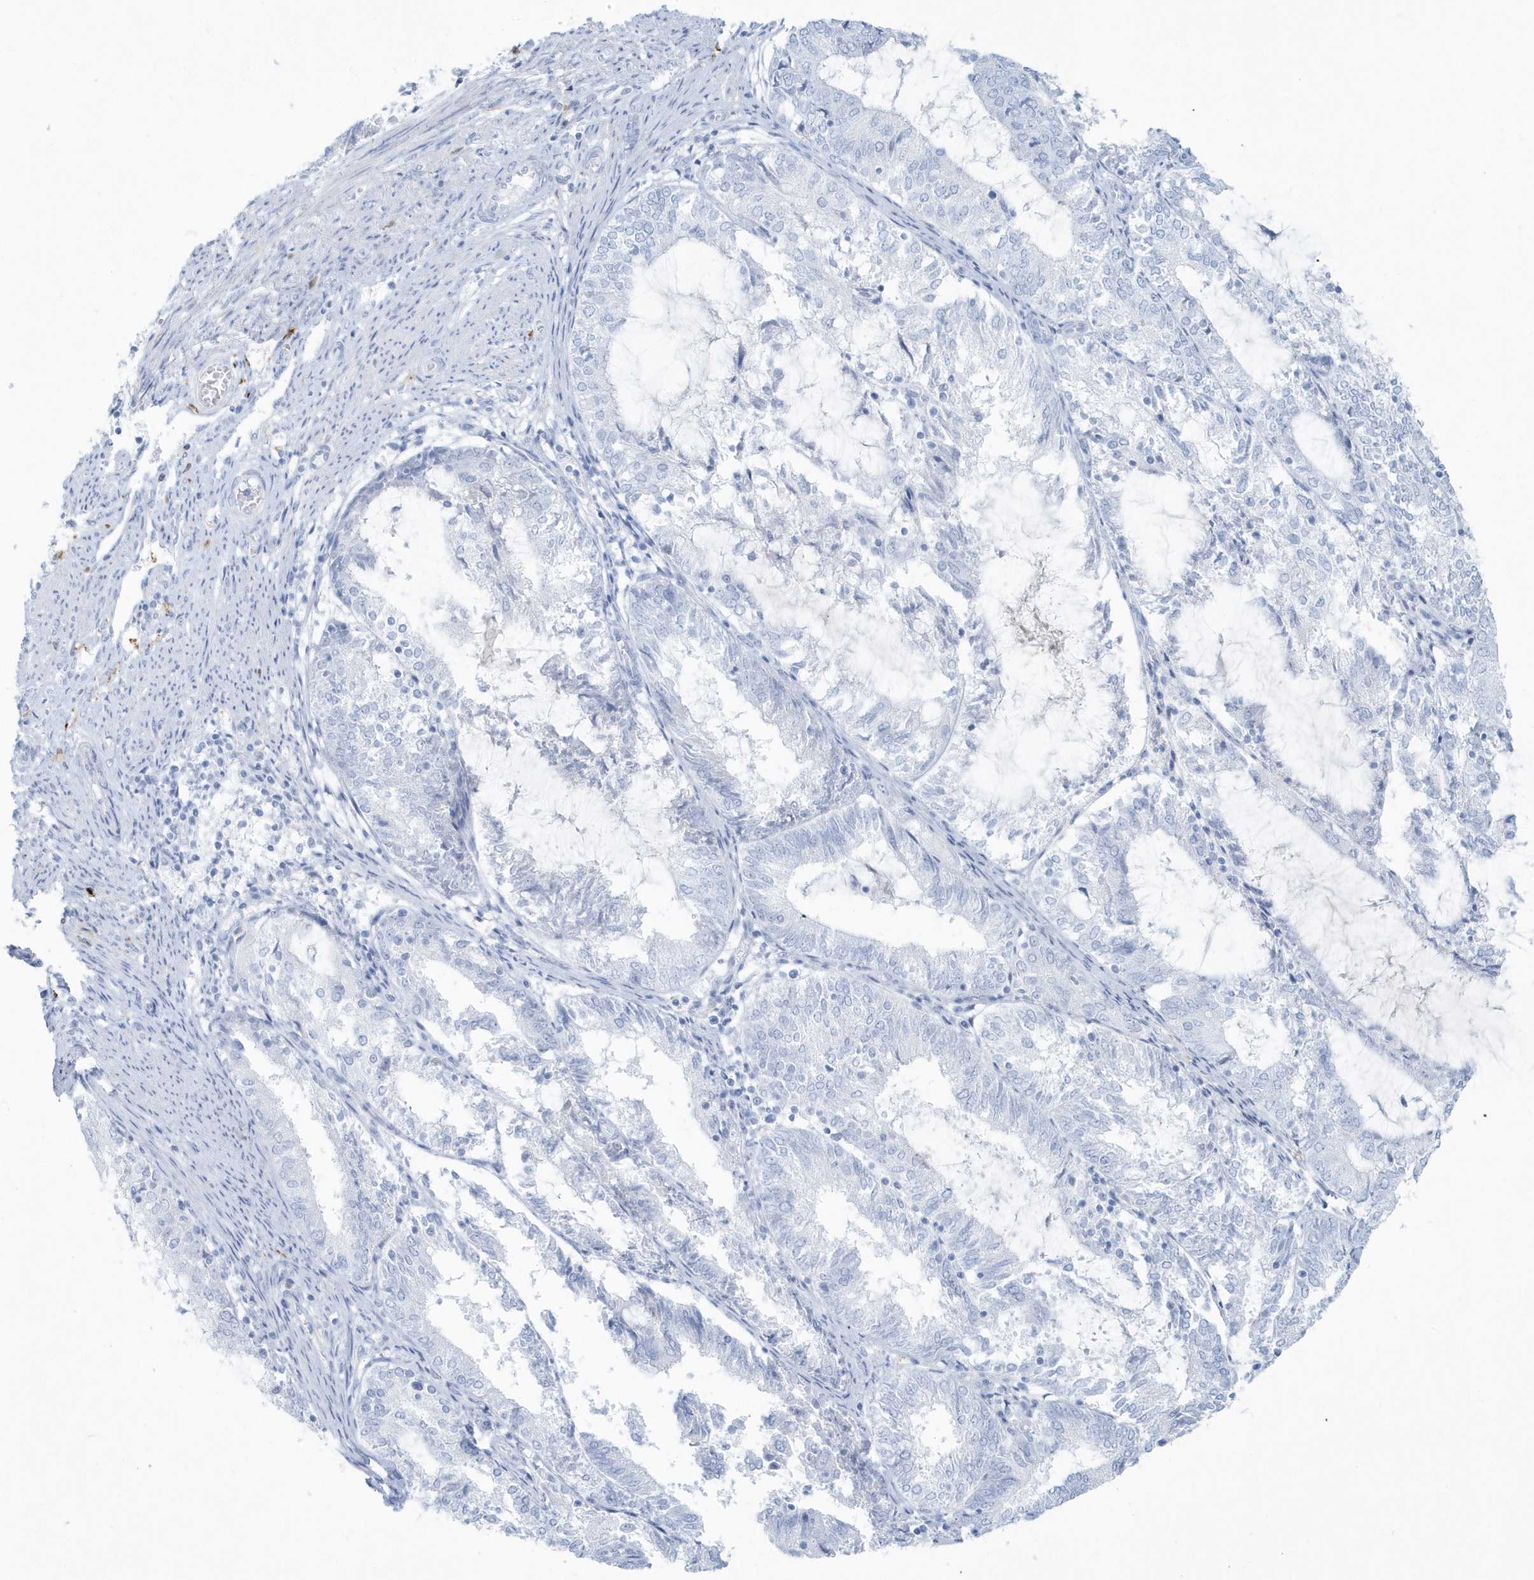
{"staining": {"intensity": "negative", "quantity": "none", "location": "none"}, "tissue": "endometrial cancer", "cell_type": "Tumor cells", "image_type": "cancer", "snomed": [{"axis": "morphology", "description": "Adenocarcinoma, NOS"}, {"axis": "topography", "description": "Endometrium"}], "caption": "Immunohistochemistry image of neoplastic tissue: endometrial cancer (adenocarcinoma) stained with DAB demonstrates no significant protein expression in tumor cells.", "gene": "FAM98A", "patient": {"sex": "female", "age": 81}}